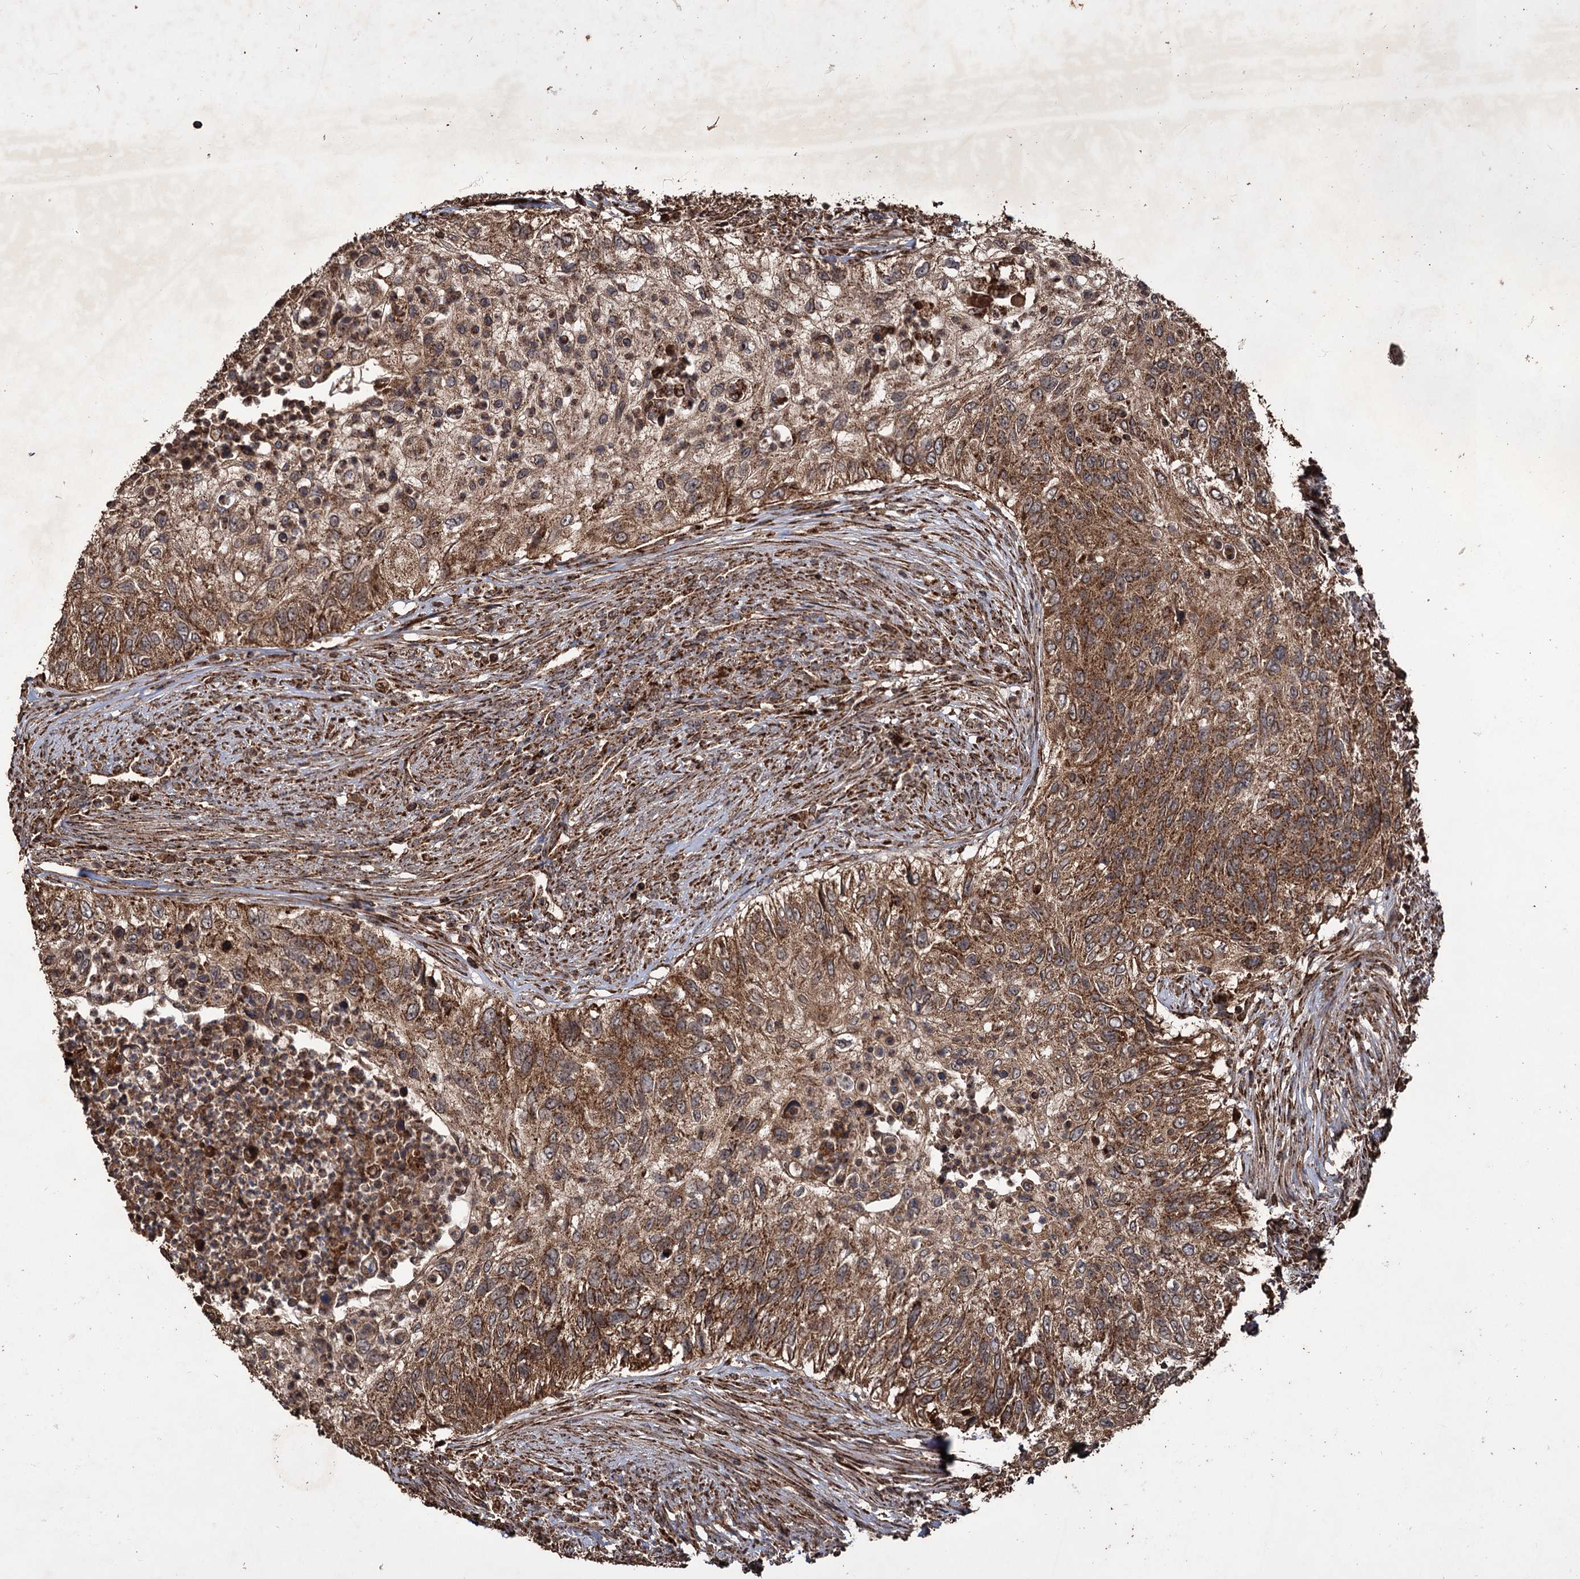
{"staining": {"intensity": "moderate", "quantity": ">75%", "location": "cytoplasmic/membranous"}, "tissue": "urothelial cancer", "cell_type": "Tumor cells", "image_type": "cancer", "snomed": [{"axis": "morphology", "description": "Urothelial carcinoma, High grade"}, {"axis": "topography", "description": "Urinary bladder"}], "caption": "Urothelial cancer stained with a protein marker displays moderate staining in tumor cells.", "gene": "IPO4", "patient": {"sex": "female", "age": 60}}